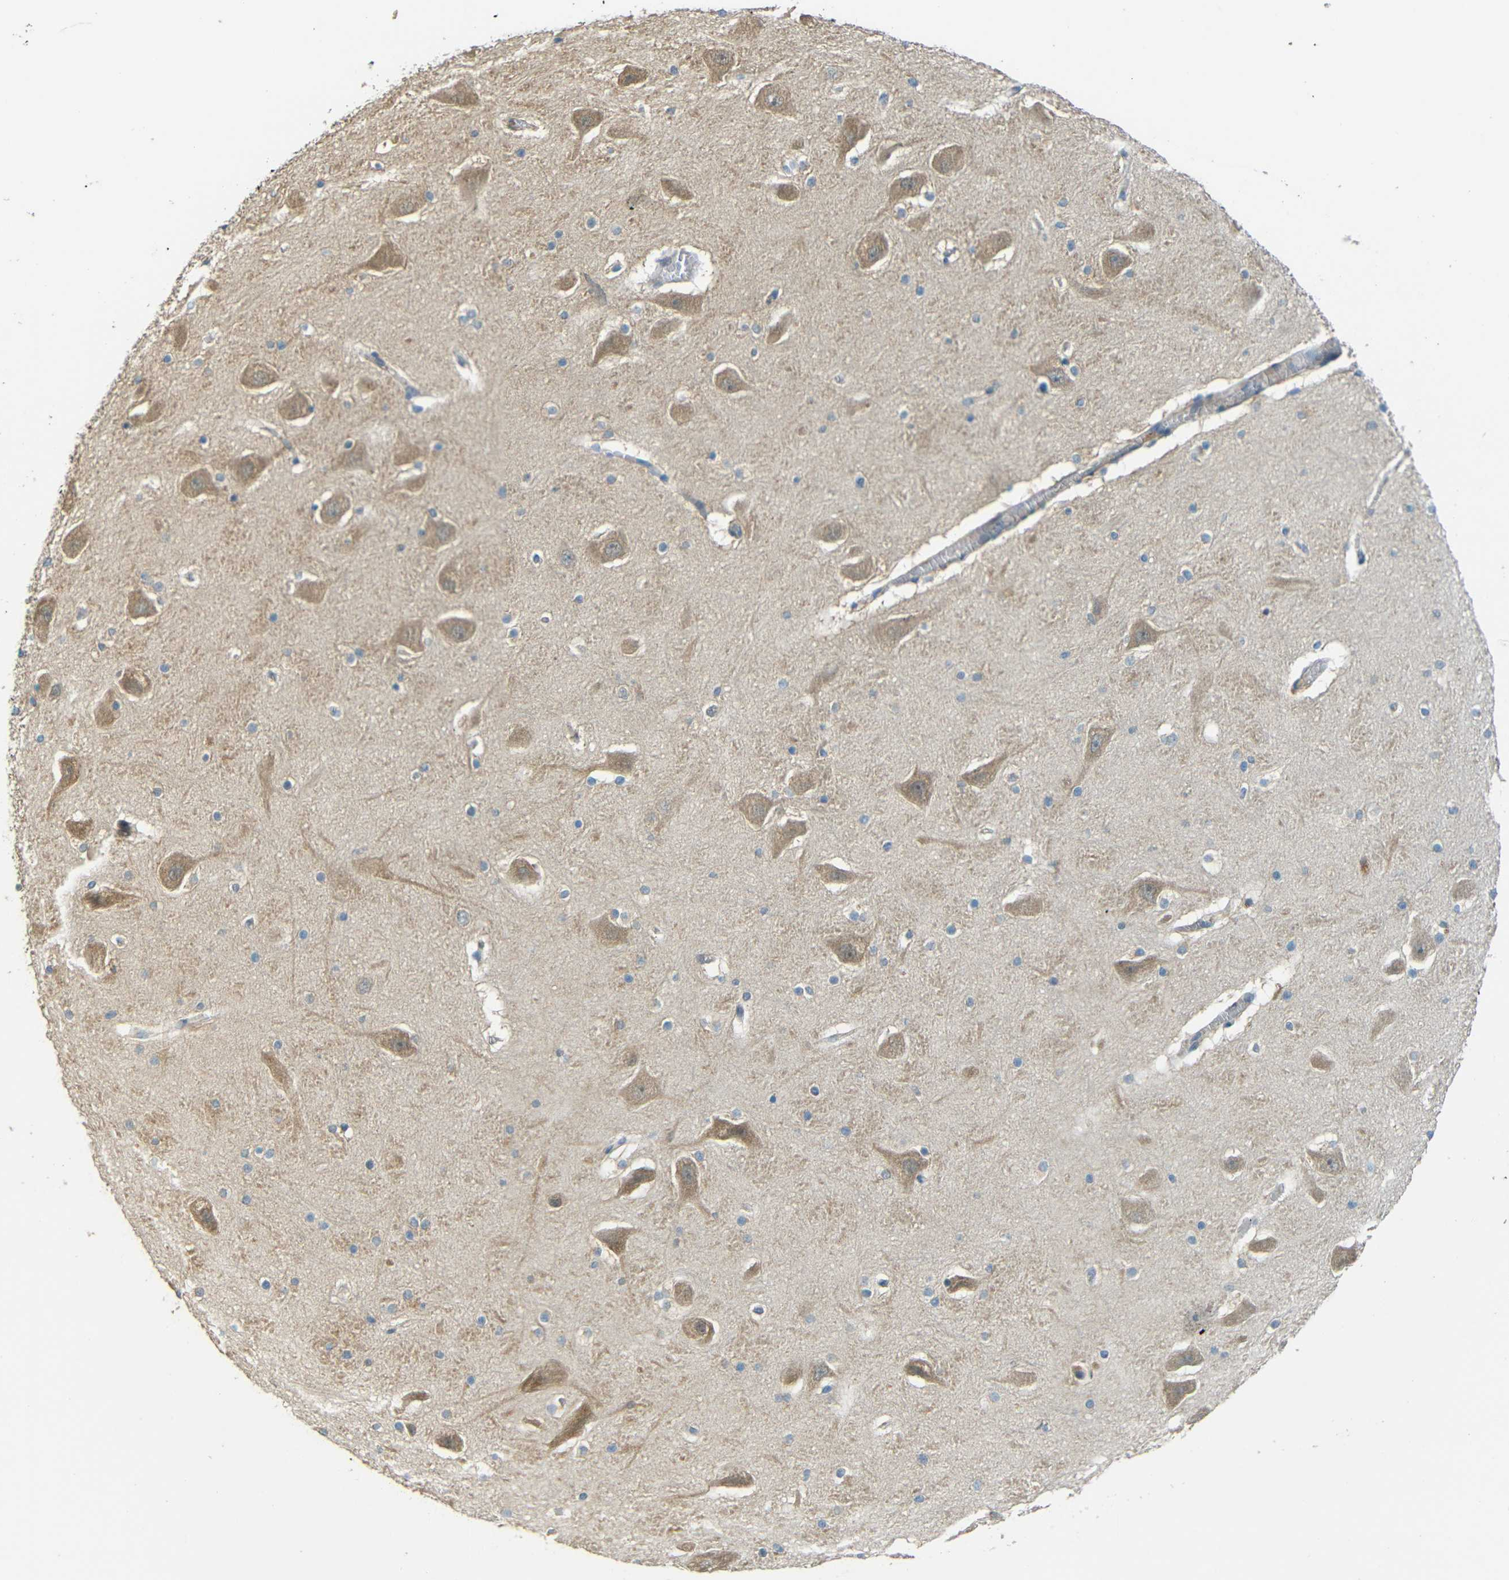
{"staining": {"intensity": "weak", "quantity": "<25%", "location": "cytoplasmic/membranous"}, "tissue": "hippocampus", "cell_type": "Glial cells", "image_type": "normal", "snomed": [{"axis": "morphology", "description": "Normal tissue, NOS"}, {"axis": "topography", "description": "Hippocampus"}], "caption": "There is no significant staining in glial cells of hippocampus. Brightfield microscopy of immunohistochemistry (IHC) stained with DAB (3,3'-diaminobenzidine) (brown) and hematoxylin (blue), captured at high magnification.", "gene": "FNDC3A", "patient": {"sex": "male", "age": 45}}